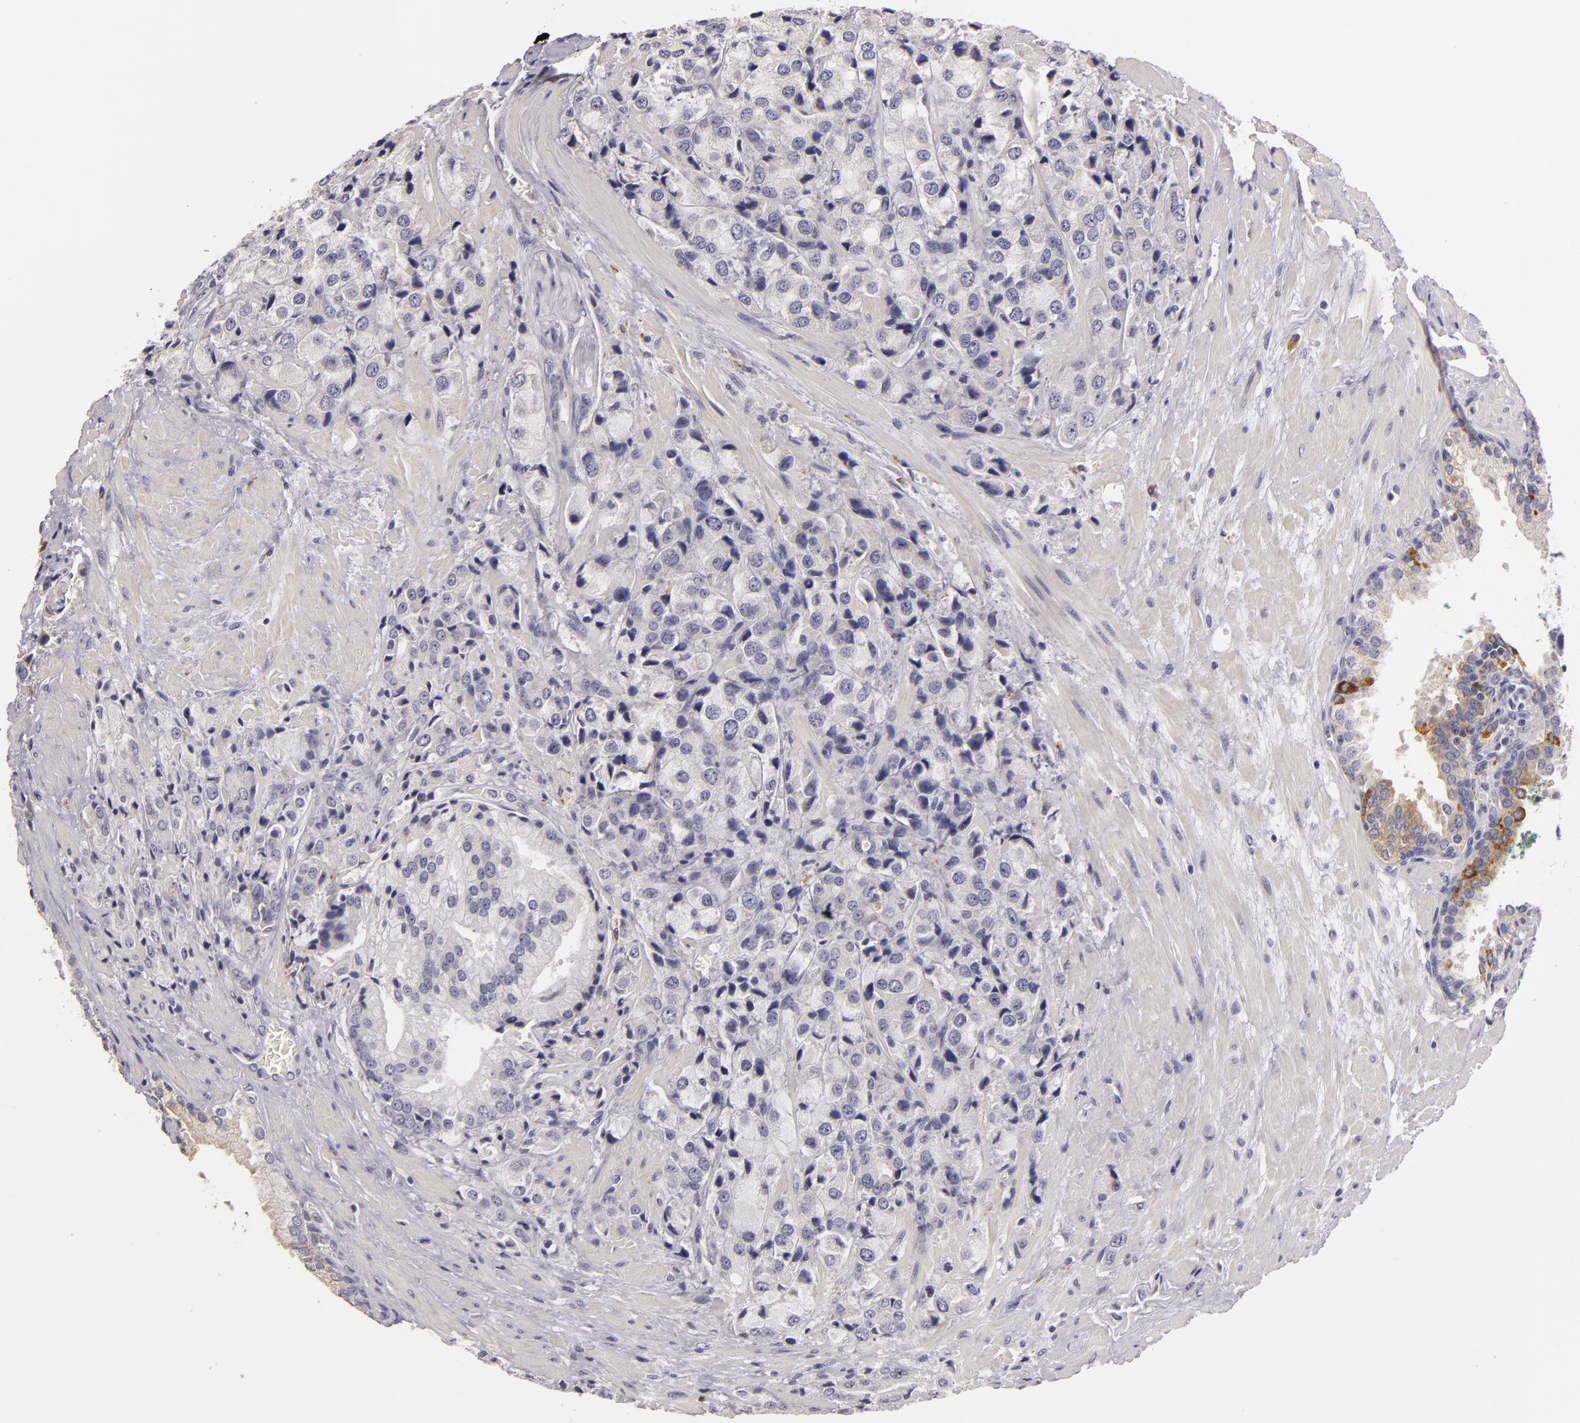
{"staining": {"intensity": "weak", "quantity": "<25%", "location": "cytoplasmic/membranous"}, "tissue": "prostate cancer", "cell_type": "Tumor cells", "image_type": "cancer", "snomed": [{"axis": "morphology", "description": "Adenocarcinoma, Medium grade"}, {"axis": "topography", "description": "Prostate"}], "caption": "Tumor cells show no significant protein positivity in prostate cancer.", "gene": "TLR8", "patient": {"sex": "male", "age": 70}}